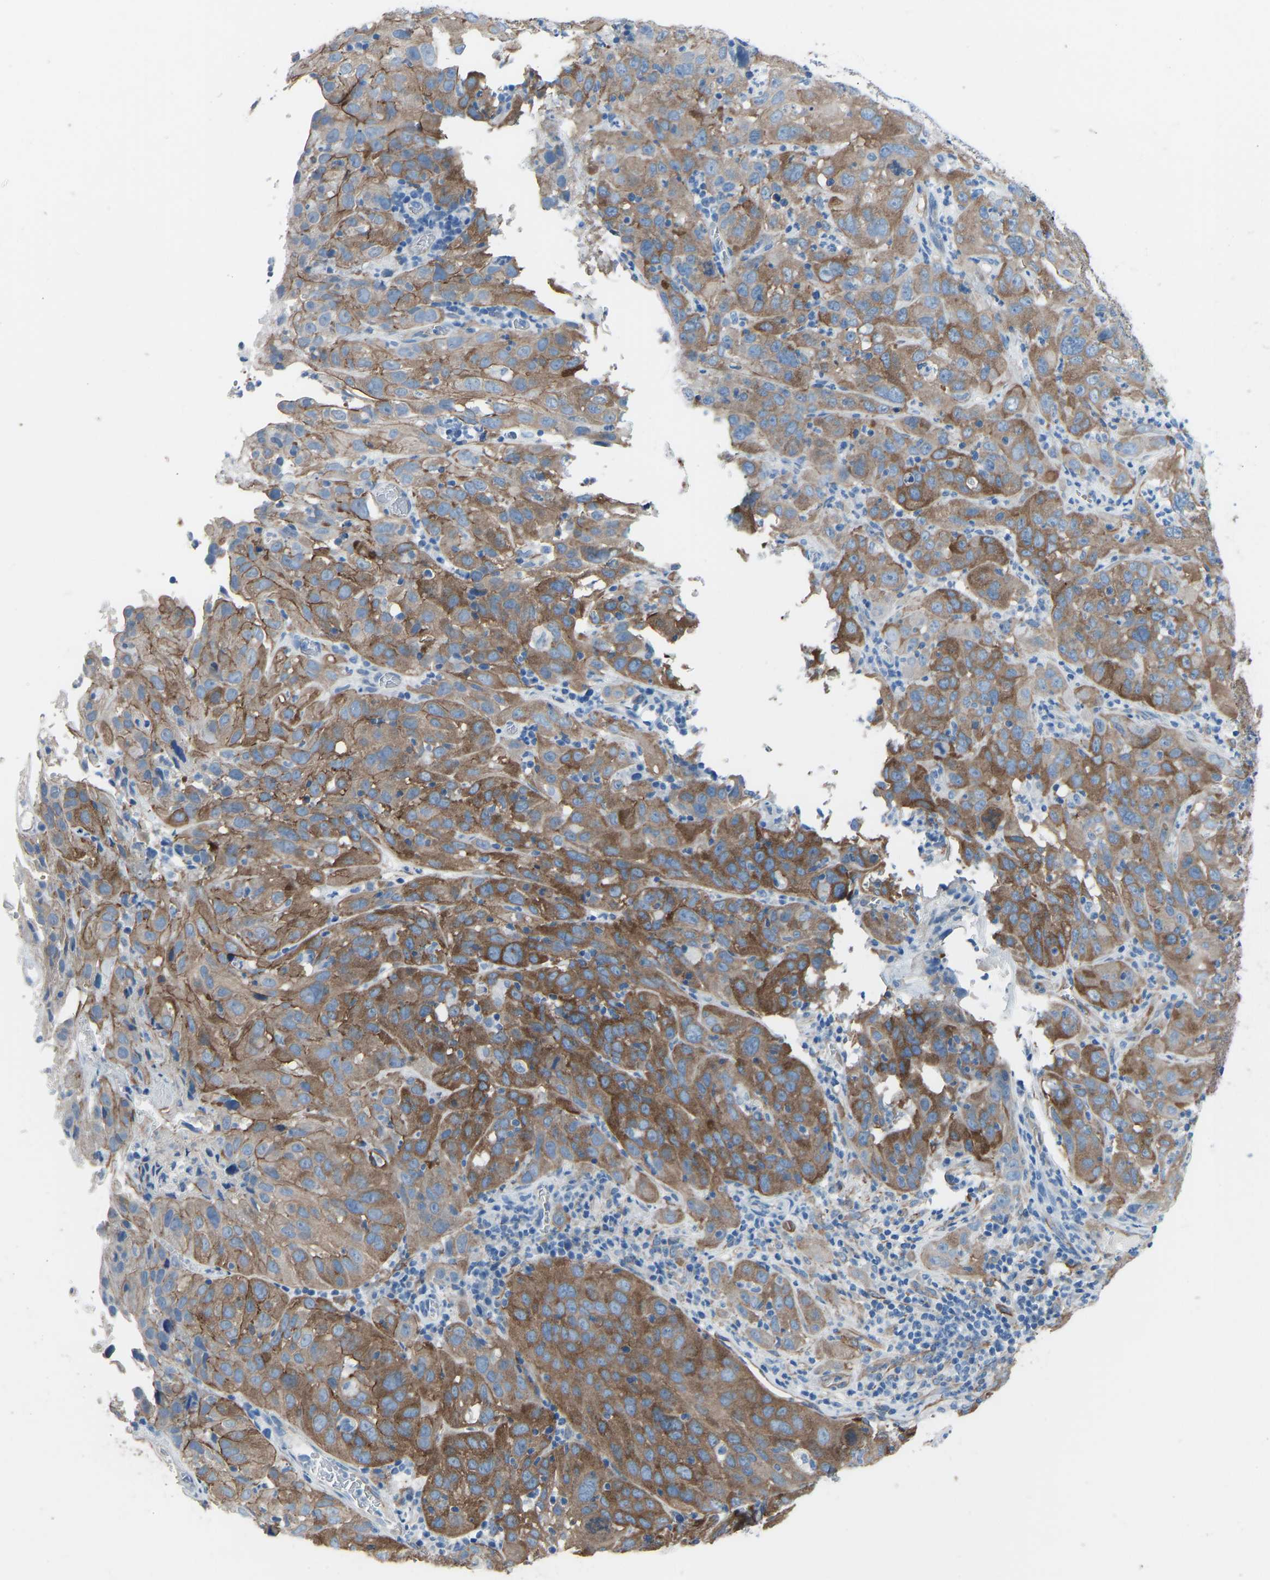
{"staining": {"intensity": "moderate", "quantity": ">75%", "location": "cytoplasmic/membranous"}, "tissue": "cervical cancer", "cell_type": "Tumor cells", "image_type": "cancer", "snomed": [{"axis": "morphology", "description": "Squamous cell carcinoma, NOS"}, {"axis": "topography", "description": "Cervix"}], "caption": "Protein staining of cervical squamous cell carcinoma tissue exhibits moderate cytoplasmic/membranous expression in about >75% of tumor cells. The staining is performed using DAB (3,3'-diaminobenzidine) brown chromogen to label protein expression. The nuclei are counter-stained blue using hematoxylin.", "gene": "MYH10", "patient": {"sex": "female", "age": 32}}